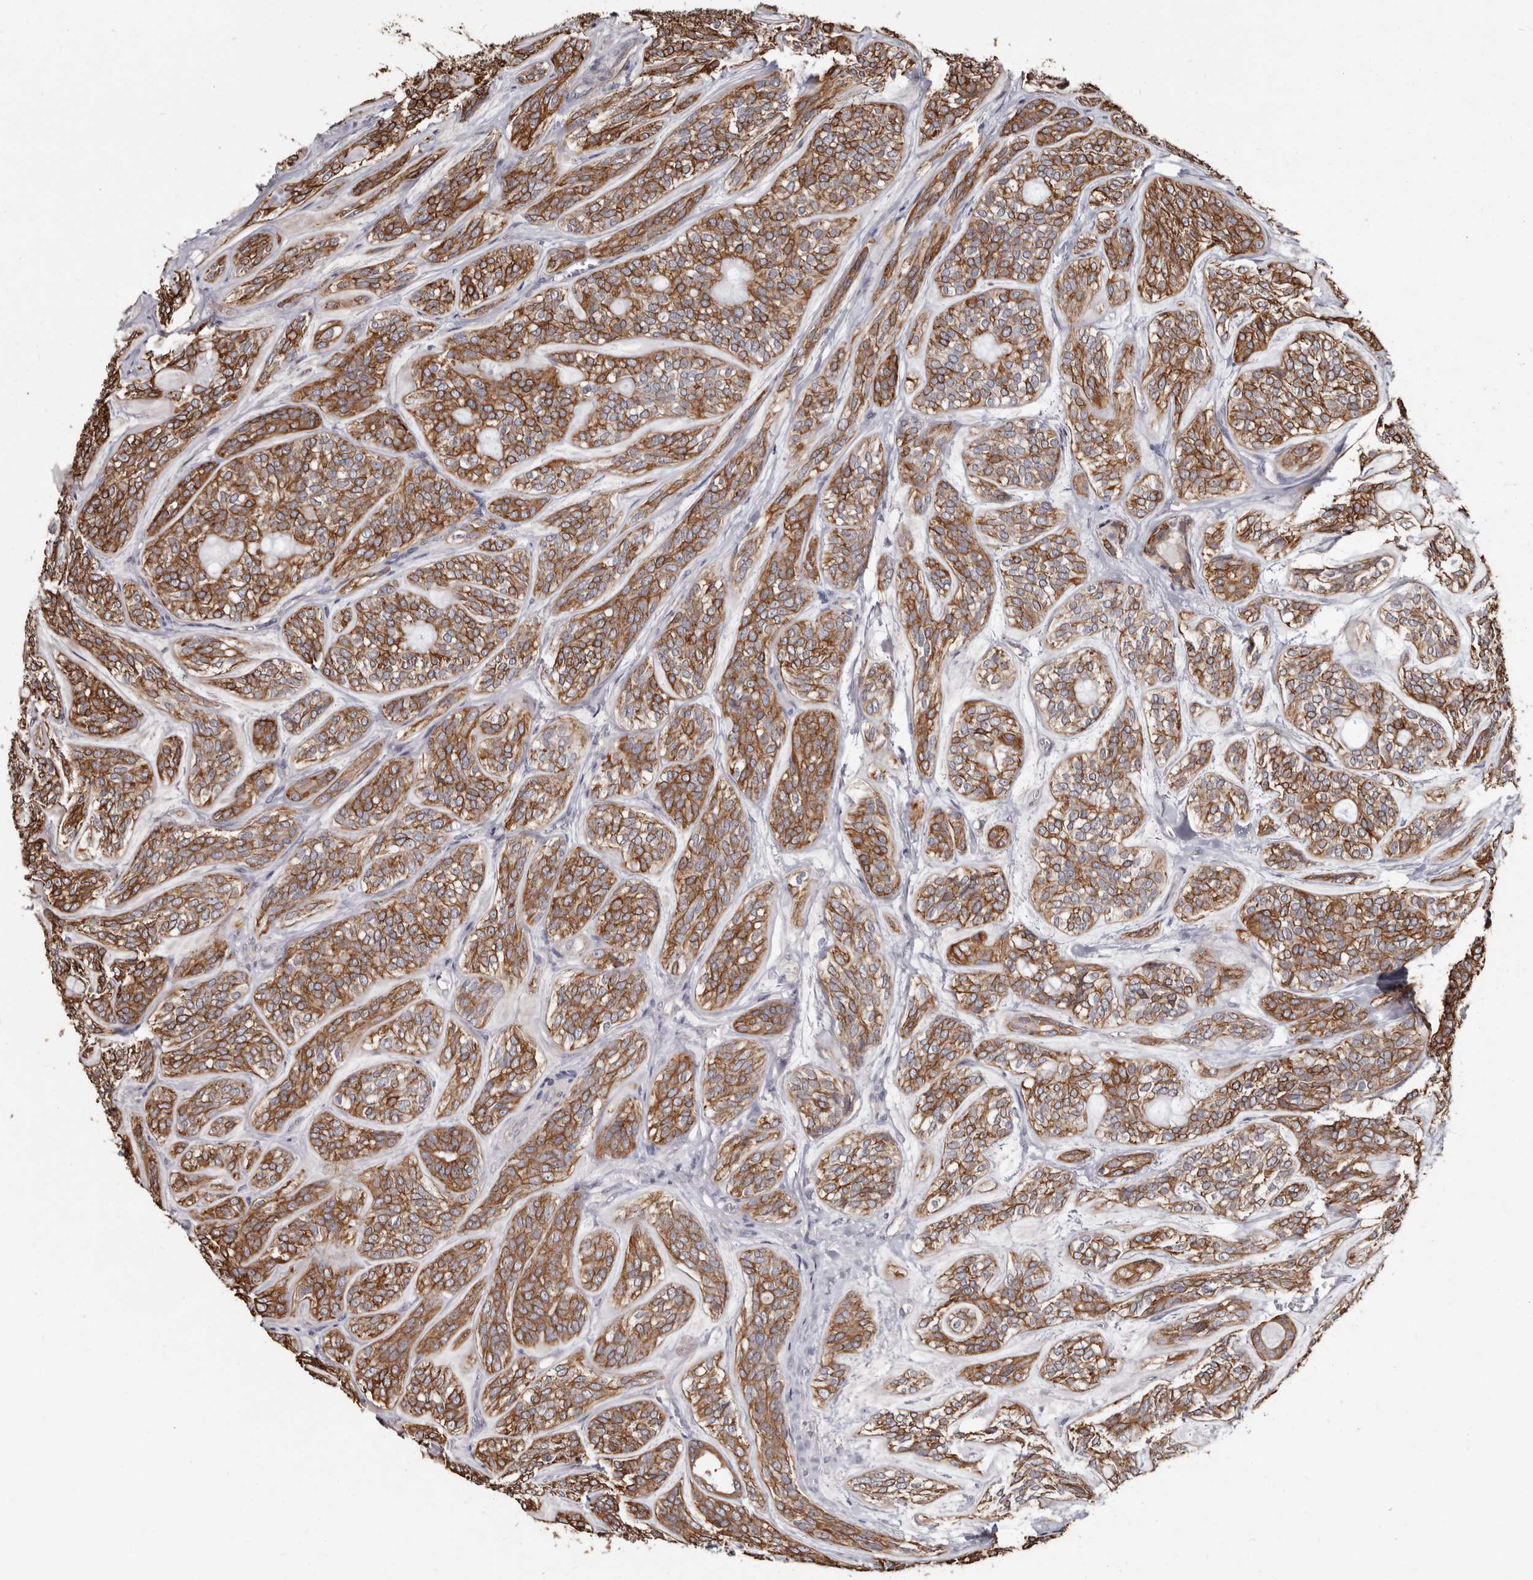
{"staining": {"intensity": "moderate", "quantity": ">75%", "location": "cytoplasmic/membranous"}, "tissue": "head and neck cancer", "cell_type": "Tumor cells", "image_type": "cancer", "snomed": [{"axis": "morphology", "description": "Adenocarcinoma, NOS"}, {"axis": "topography", "description": "Head-Neck"}], "caption": "Immunohistochemical staining of head and neck cancer (adenocarcinoma) reveals moderate cytoplasmic/membranous protein expression in approximately >75% of tumor cells.", "gene": "MRPL18", "patient": {"sex": "male", "age": 66}}